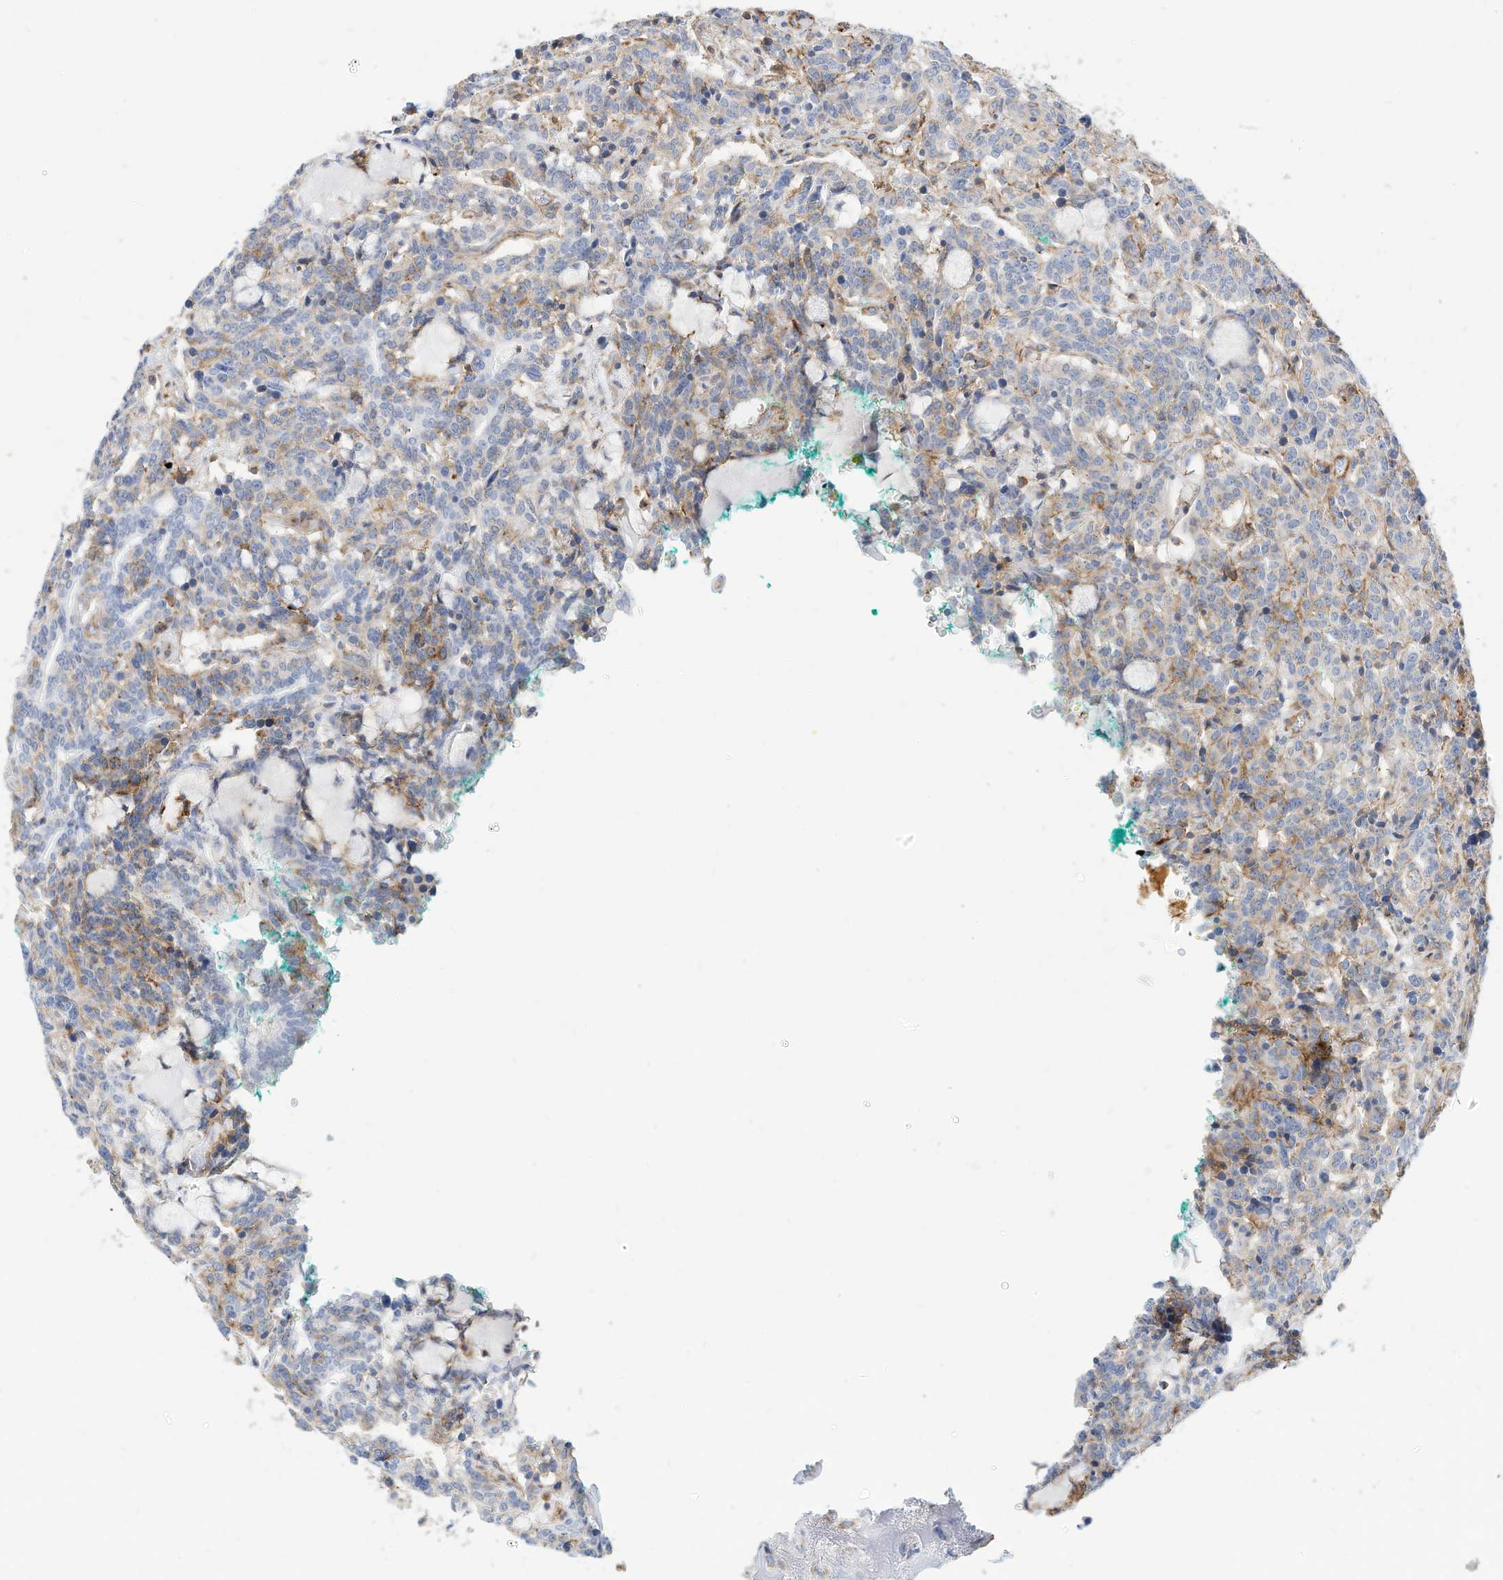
{"staining": {"intensity": "weak", "quantity": "<25%", "location": "cytoplasmic/membranous"}, "tissue": "carcinoid", "cell_type": "Tumor cells", "image_type": "cancer", "snomed": [{"axis": "morphology", "description": "Carcinoid, malignant, NOS"}, {"axis": "topography", "description": "Lung"}], "caption": "Tumor cells are negative for brown protein staining in malignant carcinoid. (DAB (3,3'-diaminobenzidine) immunohistochemistry (IHC) visualized using brightfield microscopy, high magnification).", "gene": "TXNDC9", "patient": {"sex": "female", "age": 46}}